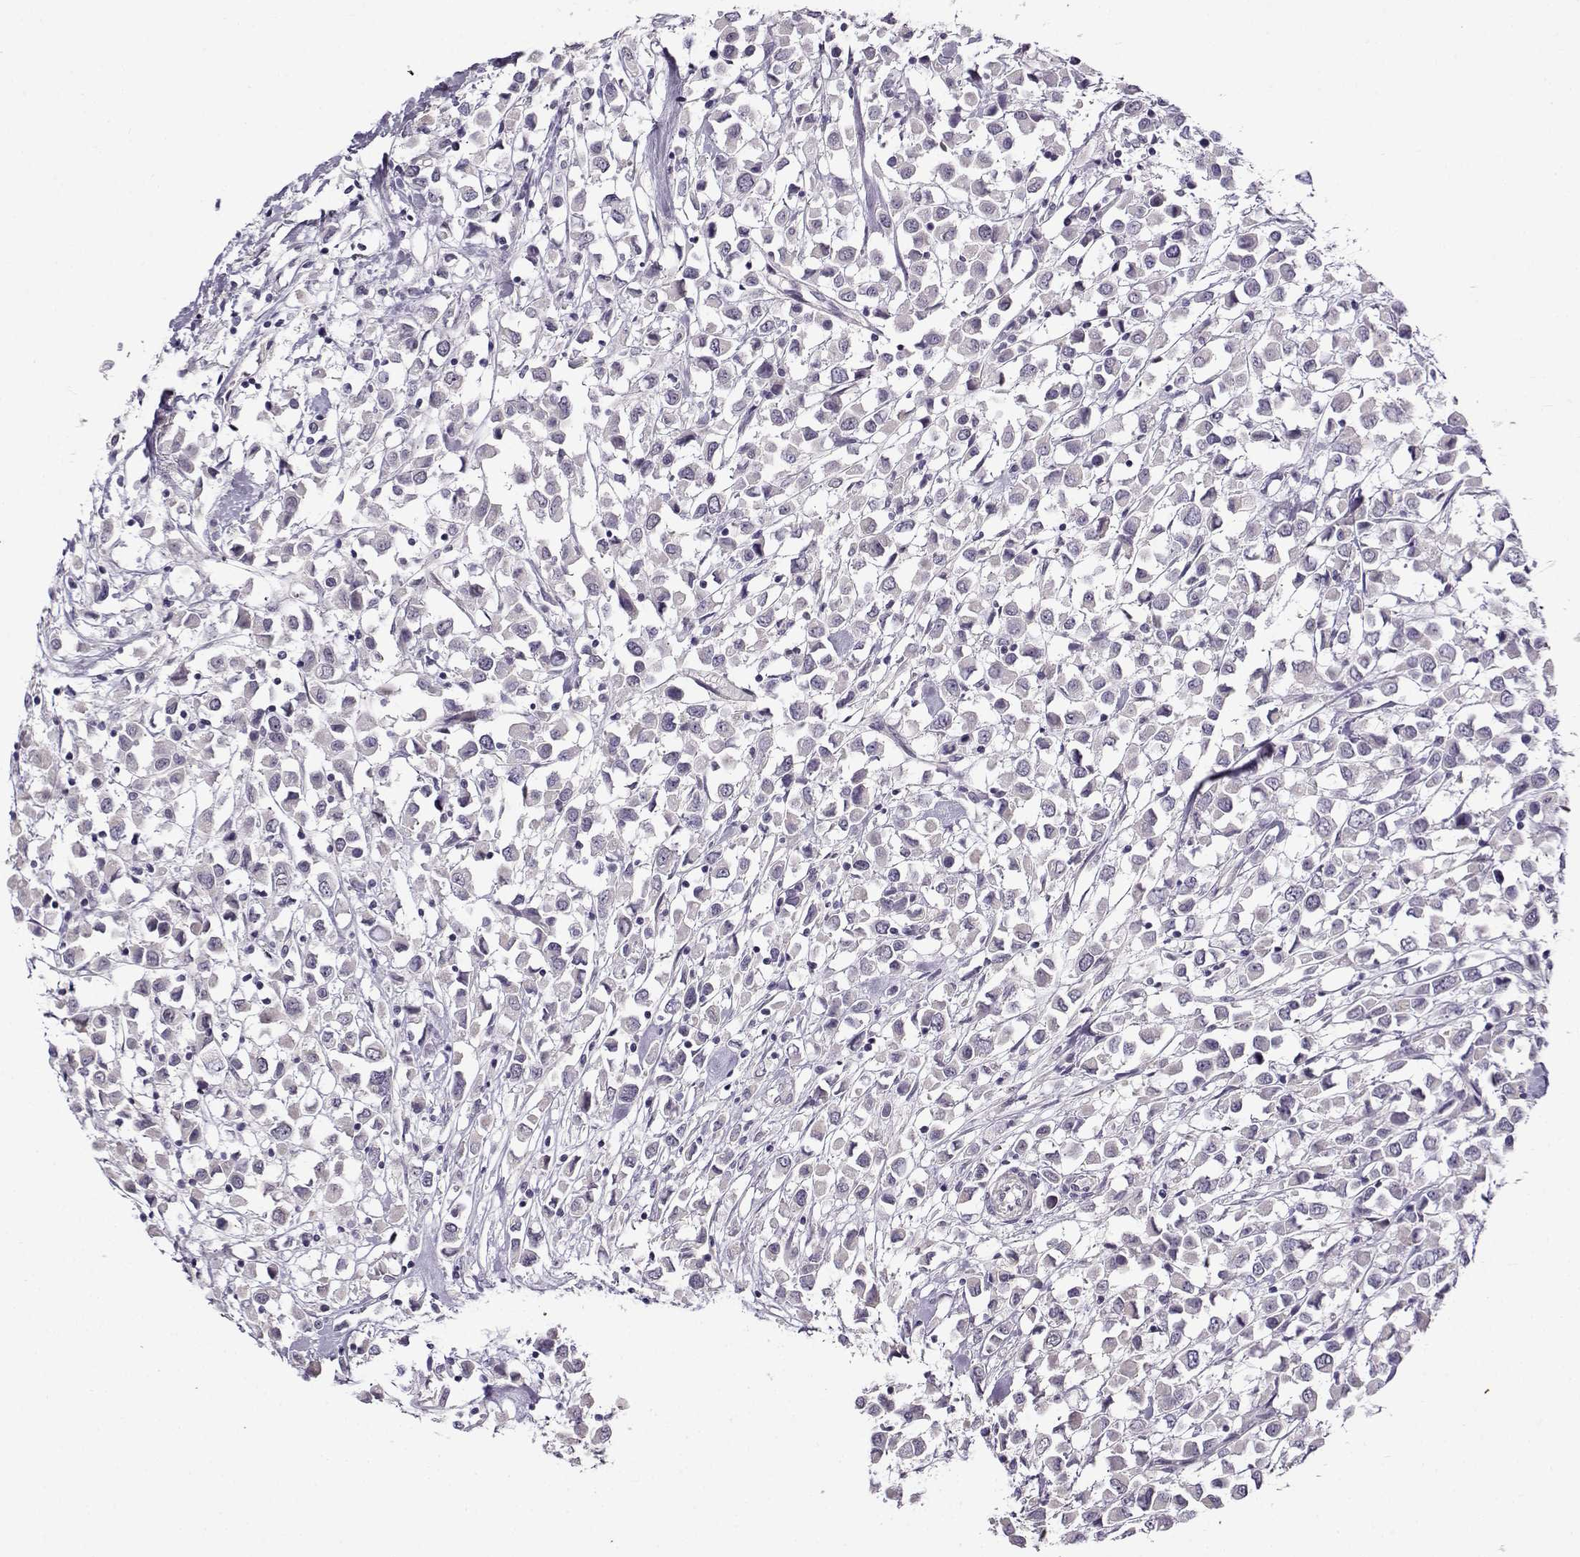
{"staining": {"intensity": "negative", "quantity": "none", "location": "none"}, "tissue": "breast cancer", "cell_type": "Tumor cells", "image_type": "cancer", "snomed": [{"axis": "morphology", "description": "Duct carcinoma"}, {"axis": "topography", "description": "Breast"}], "caption": "Protein analysis of intraductal carcinoma (breast) exhibits no significant positivity in tumor cells.", "gene": "TEX55", "patient": {"sex": "female", "age": 61}}